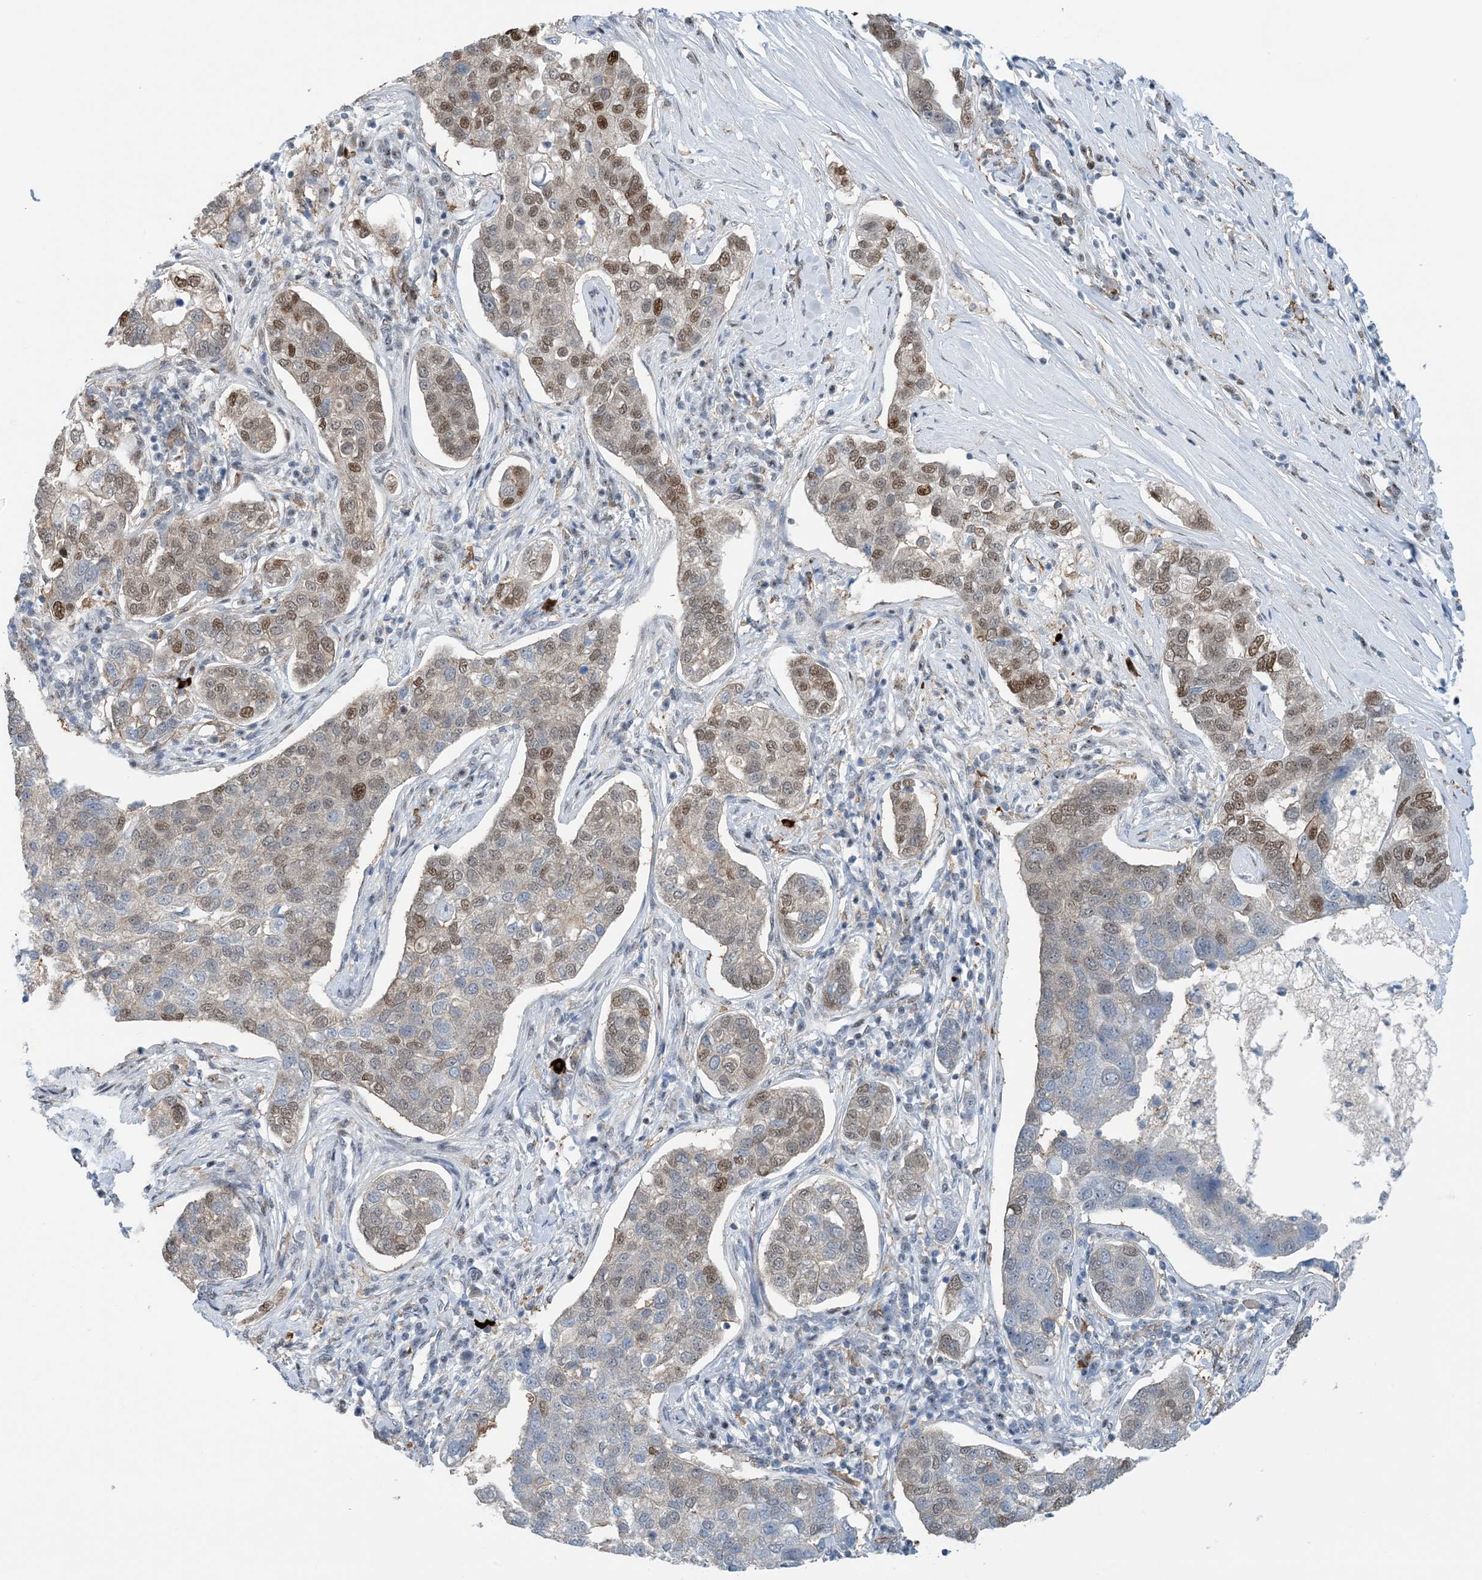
{"staining": {"intensity": "moderate", "quantity": "25%-75%", "location": "cytoplasmic/membranous,nuclear"}, "tissue": "pancreatic cancer", "cell_type": "Tumor cells", "image_type": "cancer", "snomed": [{"axis": "morphology", "description": "Adenocarcinoma, NOS"}, {"axis": "topography", "description": "Pancreas"}], "caption": "Pancreatic cancer (adenocarcinoma) tissue displays moderate cytoplasmic/membranous and nuclear expression in approximately 25%-75% of tumor cells, visualized by immunohistochemistry. (brown staining indicates protein expression, while blue staining denotes nuclei).", "gene": "HEMK1", "patient": {"sex": "female", "age": 61}}